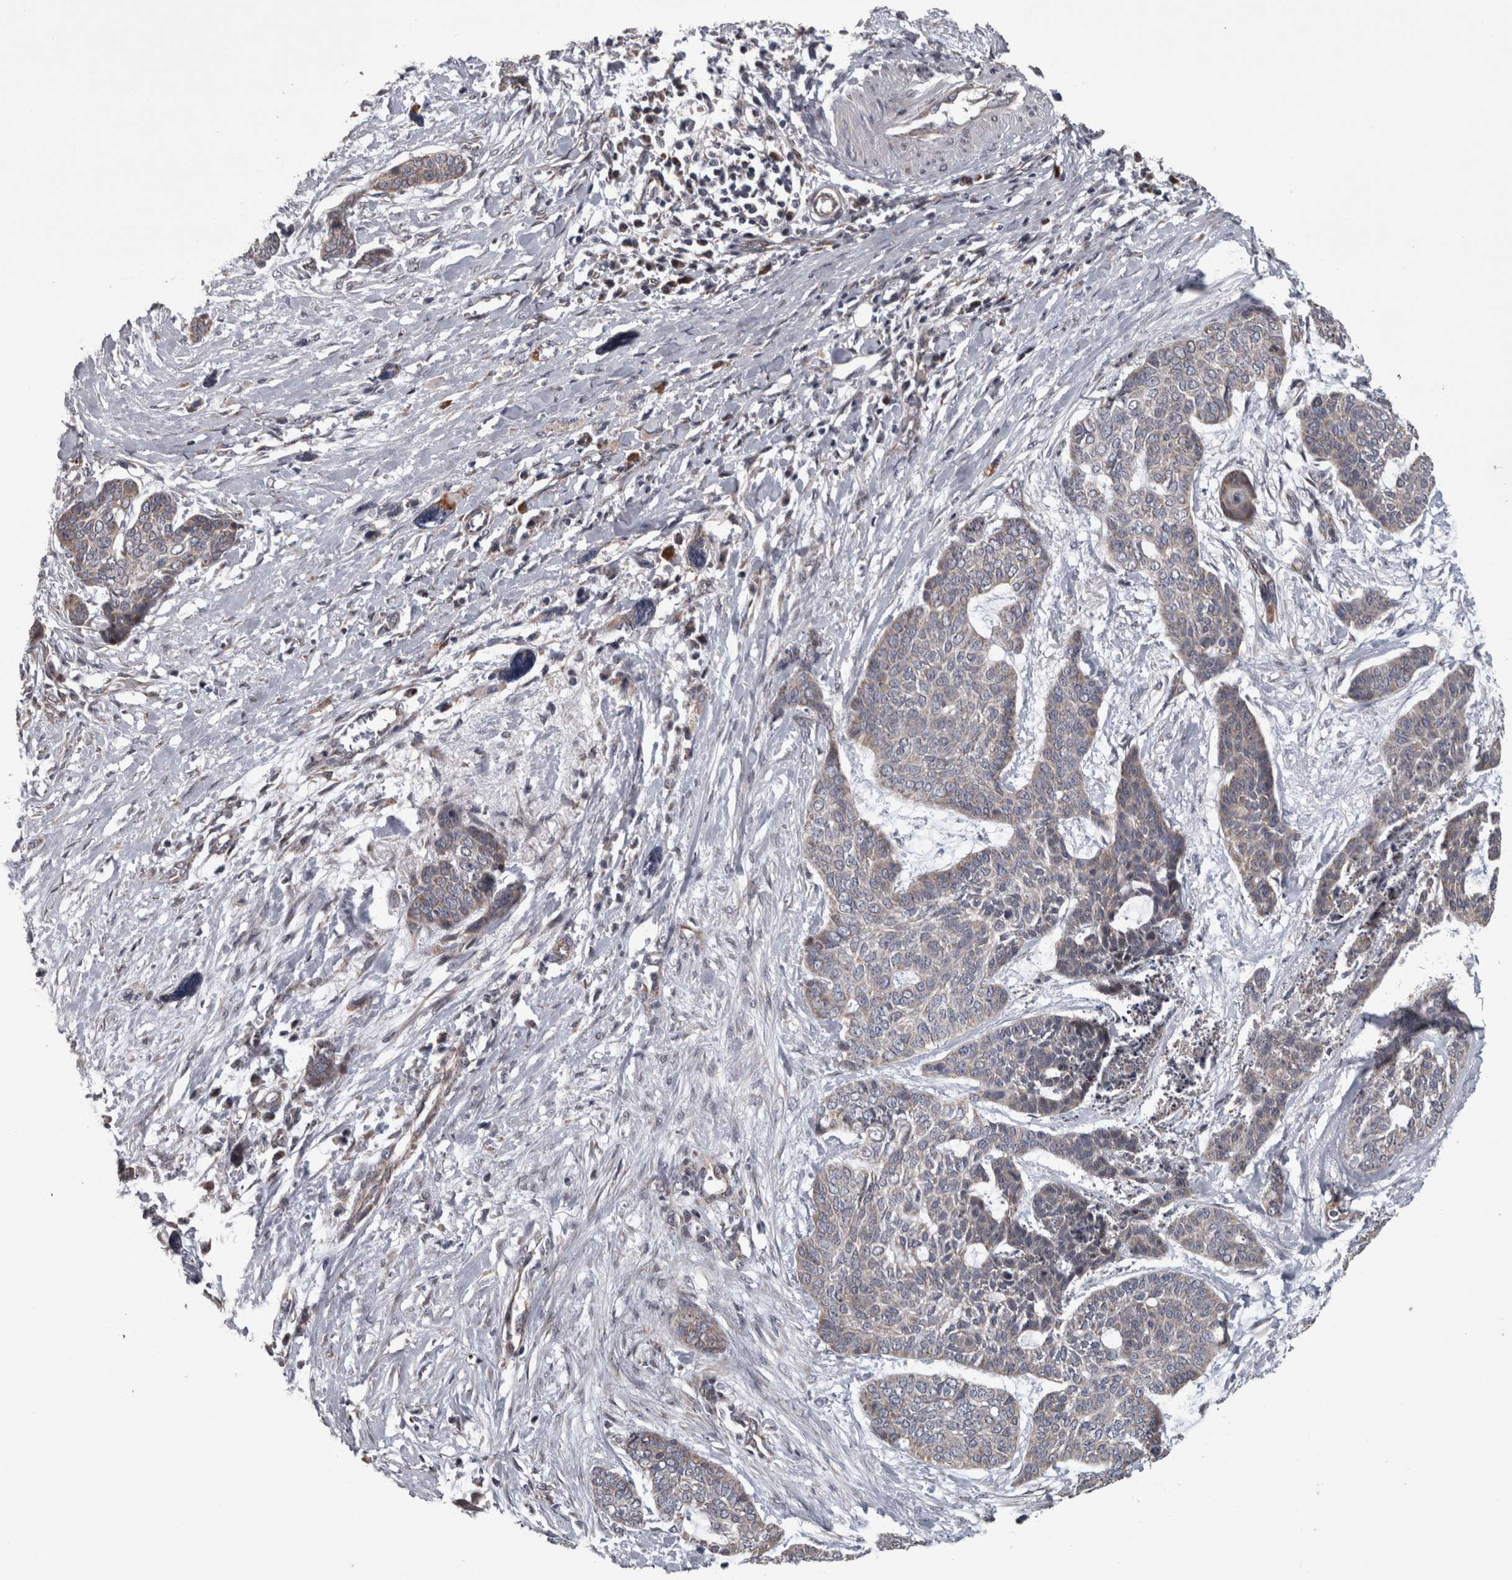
{"staining": {"intensity": "weak", "quantity": "25%-75%", "location": "cytoplasmic/membranous"}, "tissue": "skin cancer", "cell_type": "Tumor cells", "image_type": "cancer", "snomed": [{"axis": "morphology", "description": "Basal cell carcinoma"}, {"axis": "topography", "description": "Skin"}], "caption": "Tumor cells exhibit low levels of weak cytoplasmic/membranous staining in about 25%-75% of cells in human skin cancer.", "gene": "DBT", "patient": {"sex": "female", "age": 64}}